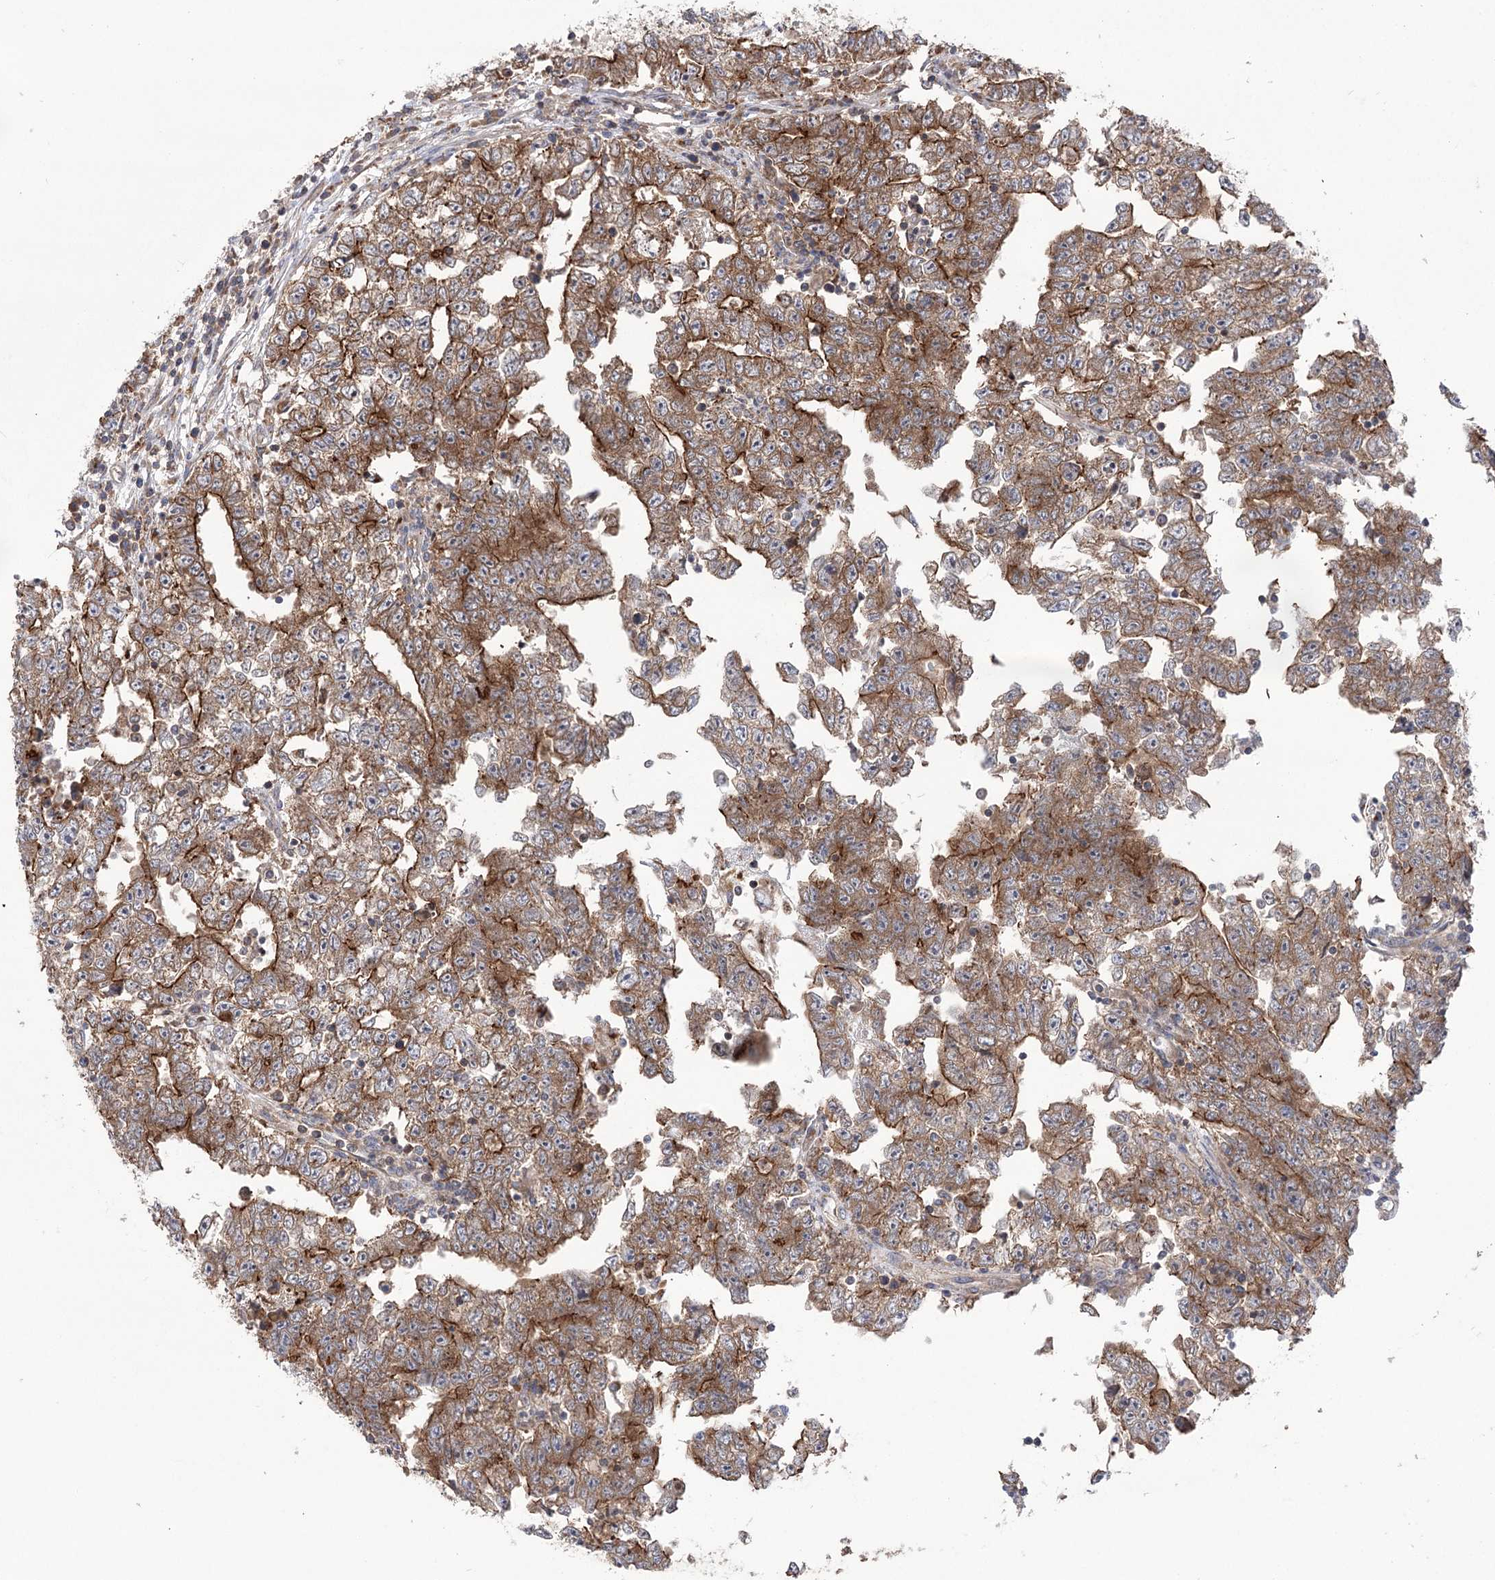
{"staining": {"intensity": "moderate", "quantity": ">75%", "location": "cytoplasmic/membranous"}, "tissue": "testis cancer", "cell_type": "Tumor cells", "image_type": "cancer", "snomed": [{"axis": "morphology", "description": "Carcinoma, Embryonal, NOS"}, {"axis": "topography", "description": "Testis"}], "caption": "A brown stain labels moderate cytoplasmic/membranous staining of a protein in embryonal carcinoma (testis) tumor cells.", "gene": "VPS37B", "patient": {"sex": "male", "age": 25}}